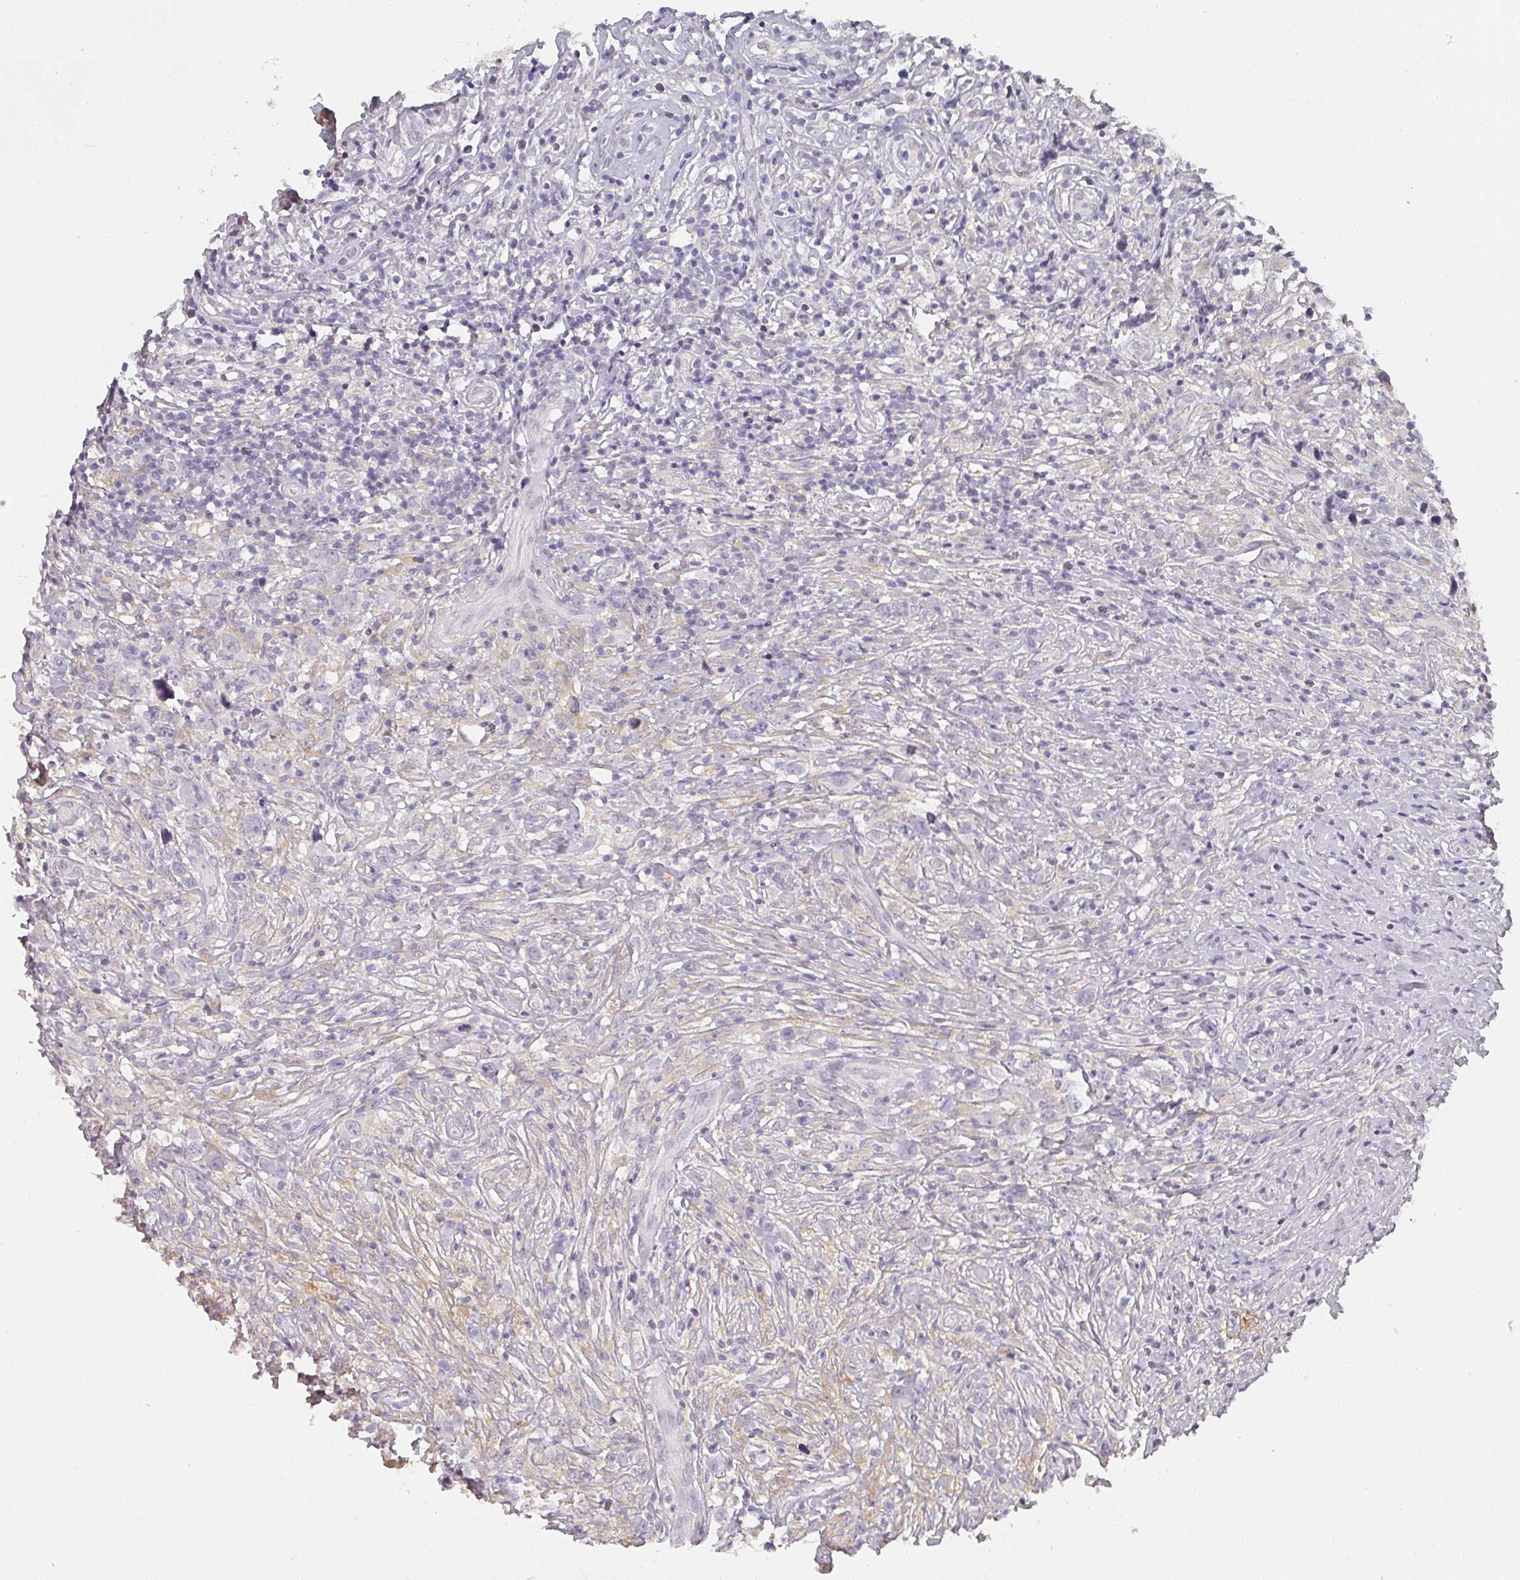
{"staining": {"intensity": "negative", "quantity": "none", "location": "none"}, "tissue": "lymphoma", "cell_type": "Tumor cells", "image_type": "cancer", "snomed": [{"axis": "morphology", "description": "Hodgkin's disease, NOS"}, {"axis": "topography", "description": "No Tissue"}], "caption": "IHC of human Hodgkin's disease demonstrates no staining in tumor cells.", "gene": "SHISA2", "patient": {"sex": "female", "age": 21}}